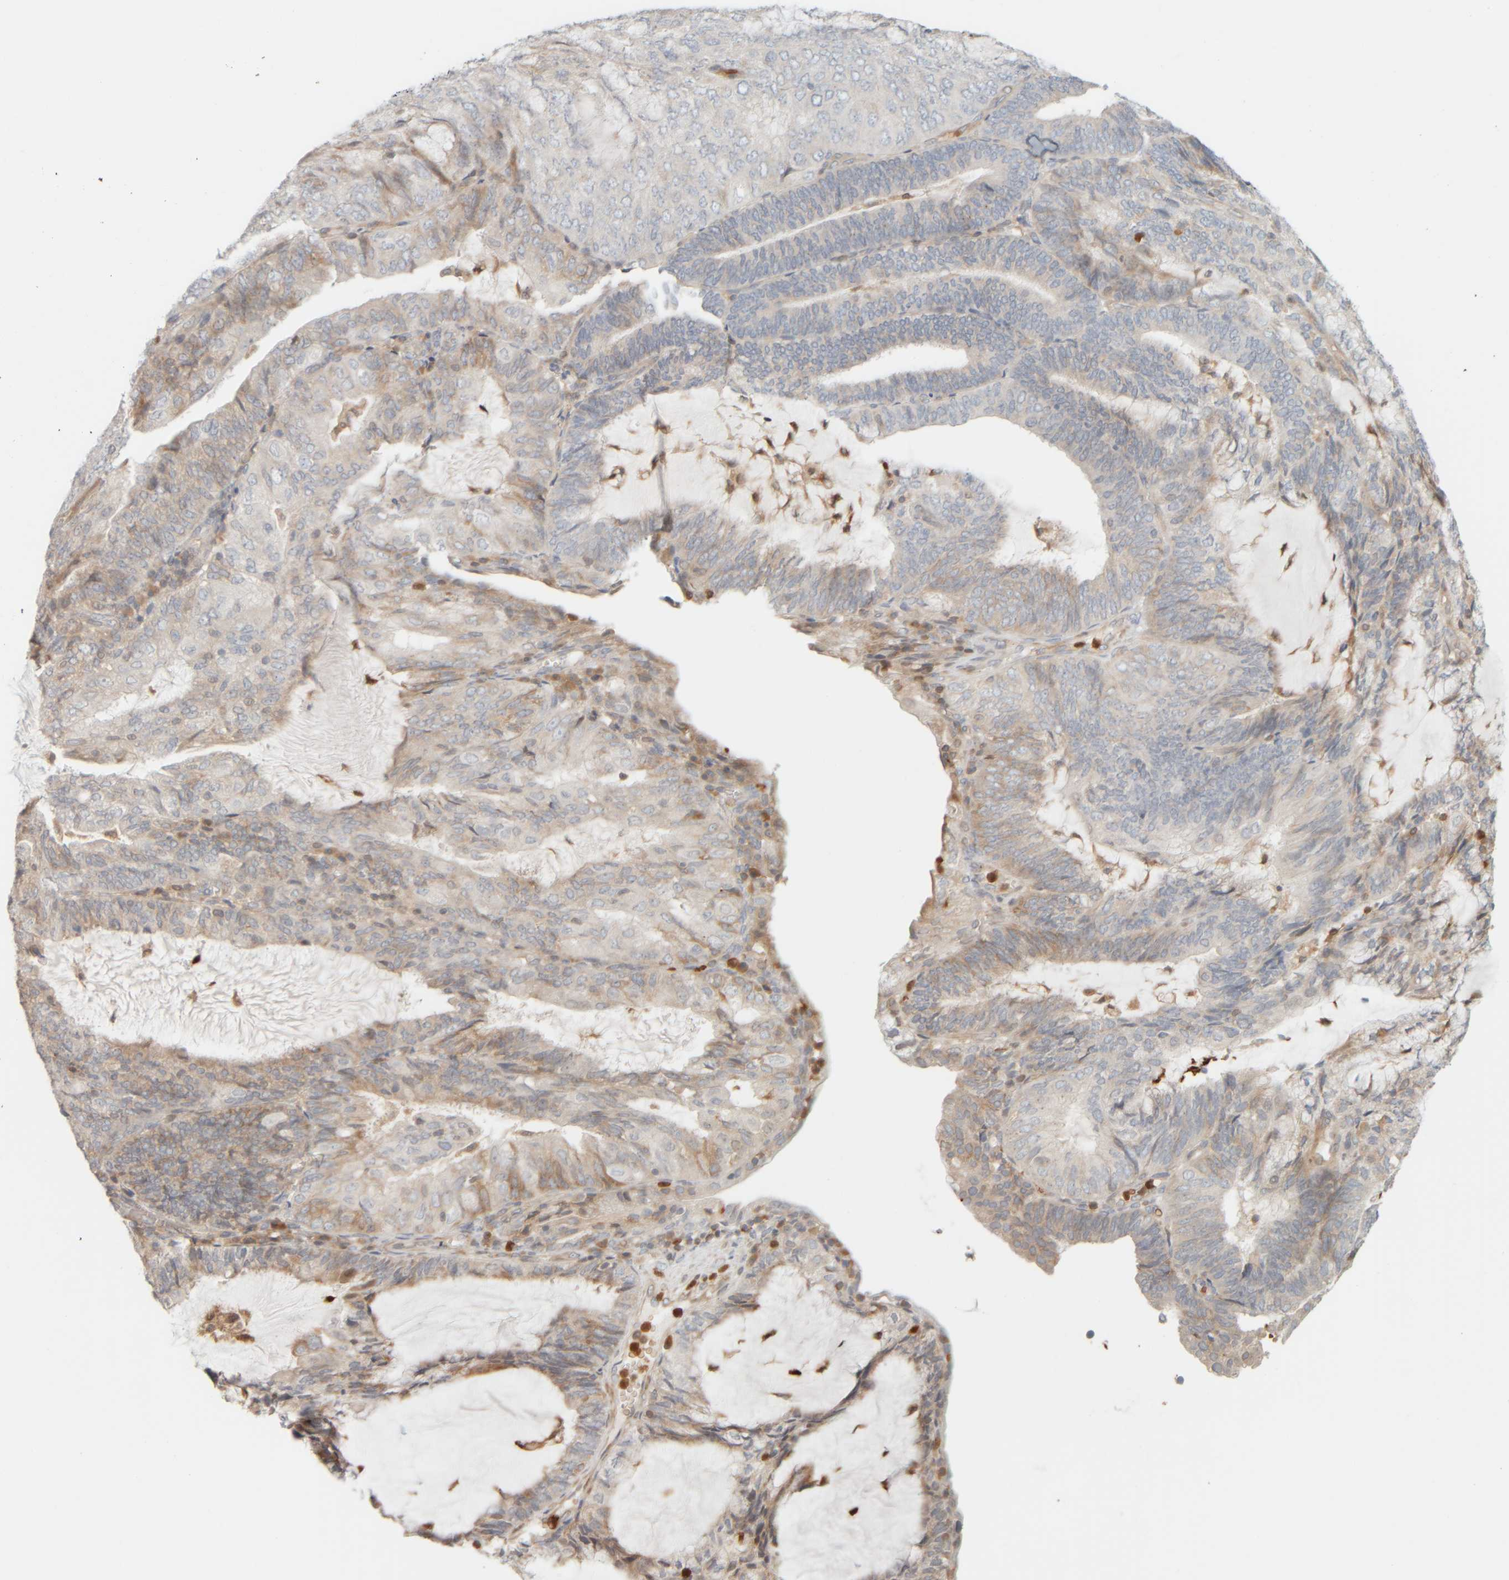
{"staining": {"intensity": "weak", "quantity": "25%-75%", "location": "cytoplasmic/membranous"}, "tissue": "endometrial cancer", "cell_type": "Tumor cells", "image_type": "cancer", "snomed": [{"axis": "morphology", "description": "Adenocarcinoma, NOS"}, {"axis": "topography", "description": "Endometrium"}], "caption": "Human adenocarcinoma (endometrial) stained for a protein (brown) displays weak cytoplasmic/membranous positive staining in approximately 25%-75% of tumor cells.", "gene": "PTGES3L-AARSD1", "patient": {"sex": "female", "age": 81}}